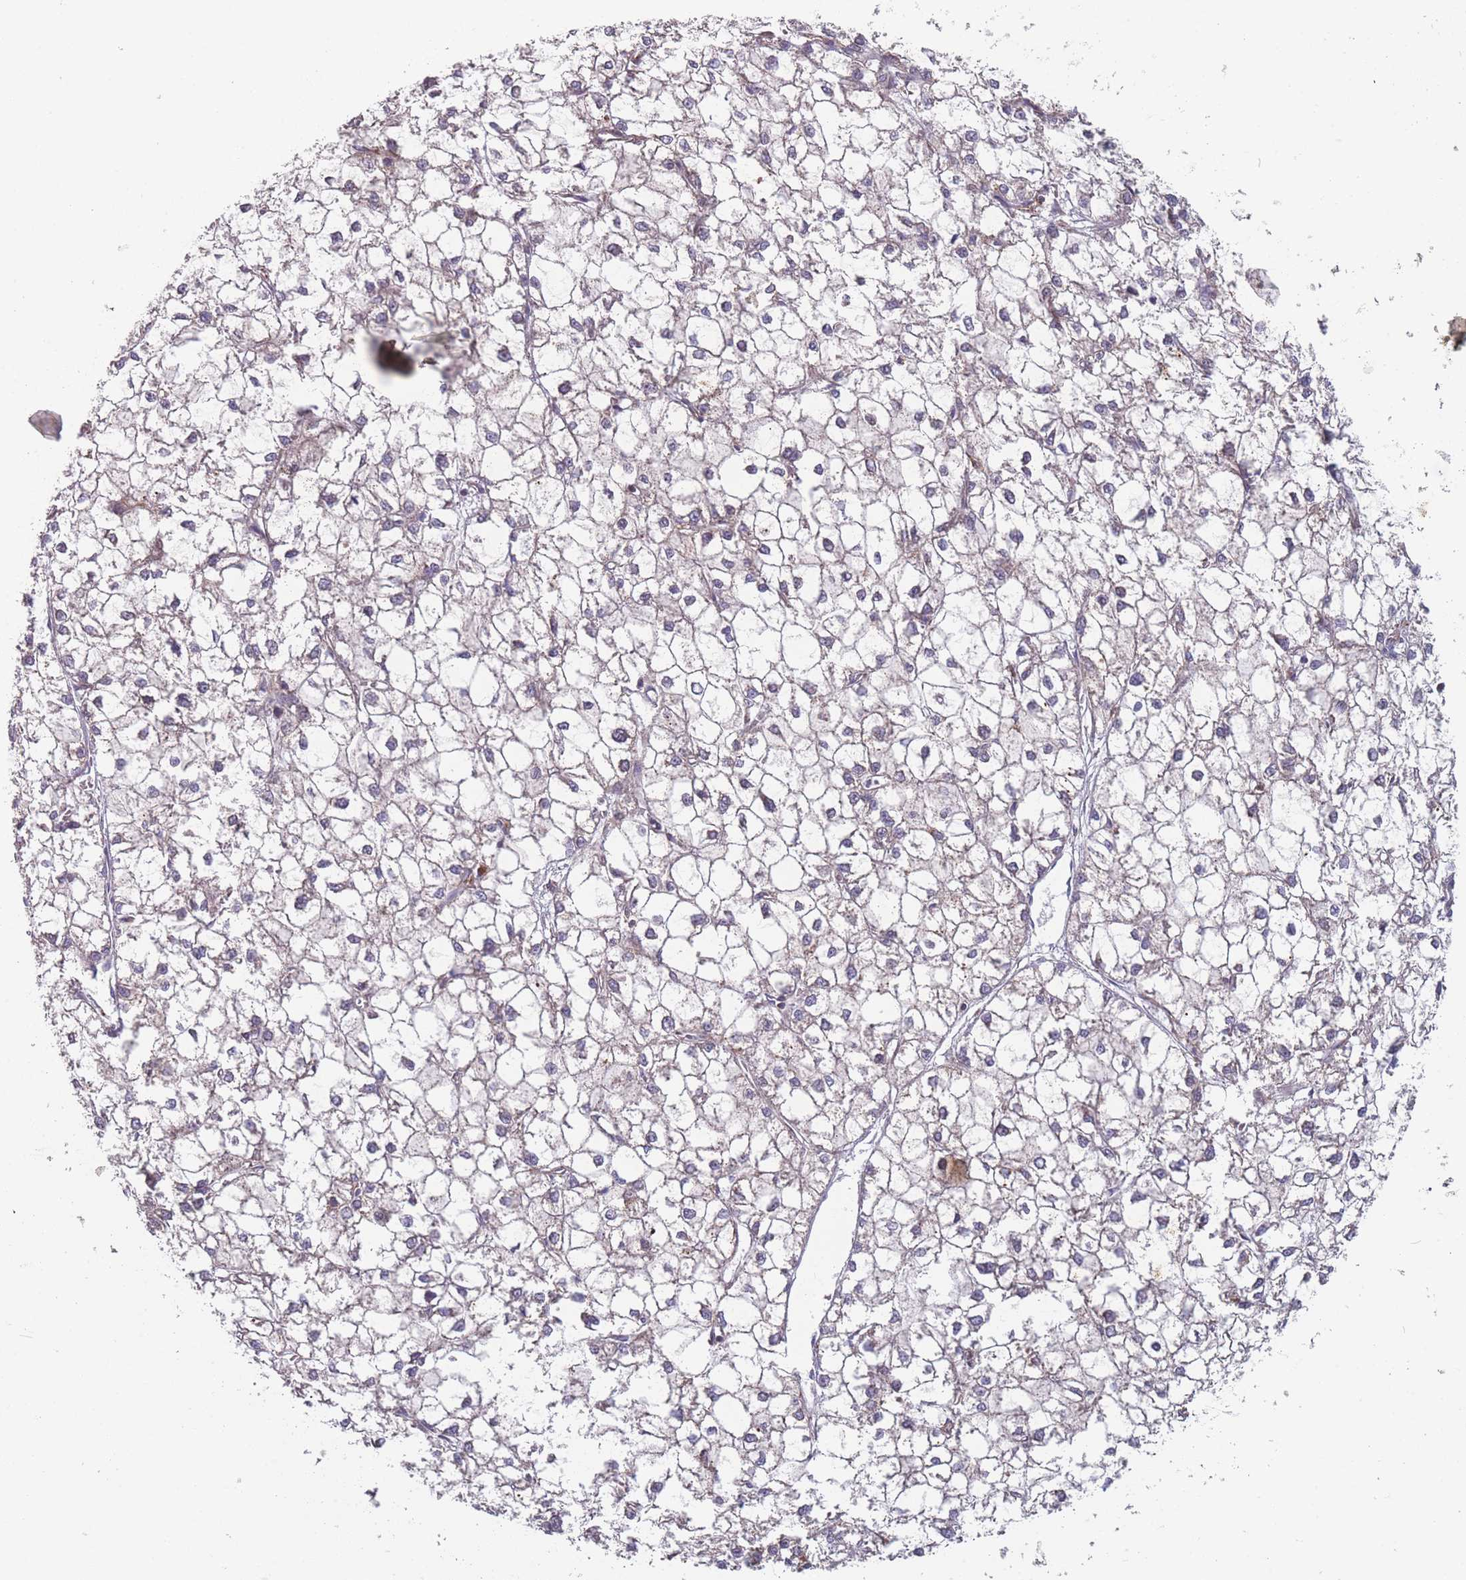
{"staining": {"intensity": "negative", "quantity": "none", "location": "none"}, "tissue": "liver cancer", "cell_type": "Tumor cells", "image_type": "cancer", "snomed": [{"axis": "morphology", "description": "Carcinoma, Hepatocellular, NOS"}, {"axis": "topography", "description": "Liver"}], "caption": "An IHC image of hepatocellular carcinoma (liver) is shown. There is no staining in tumor cells of hepatocellular carcinoma (liver).", "gene": "ATP5MG", "patient": {"sex": "female", "age": 43}}